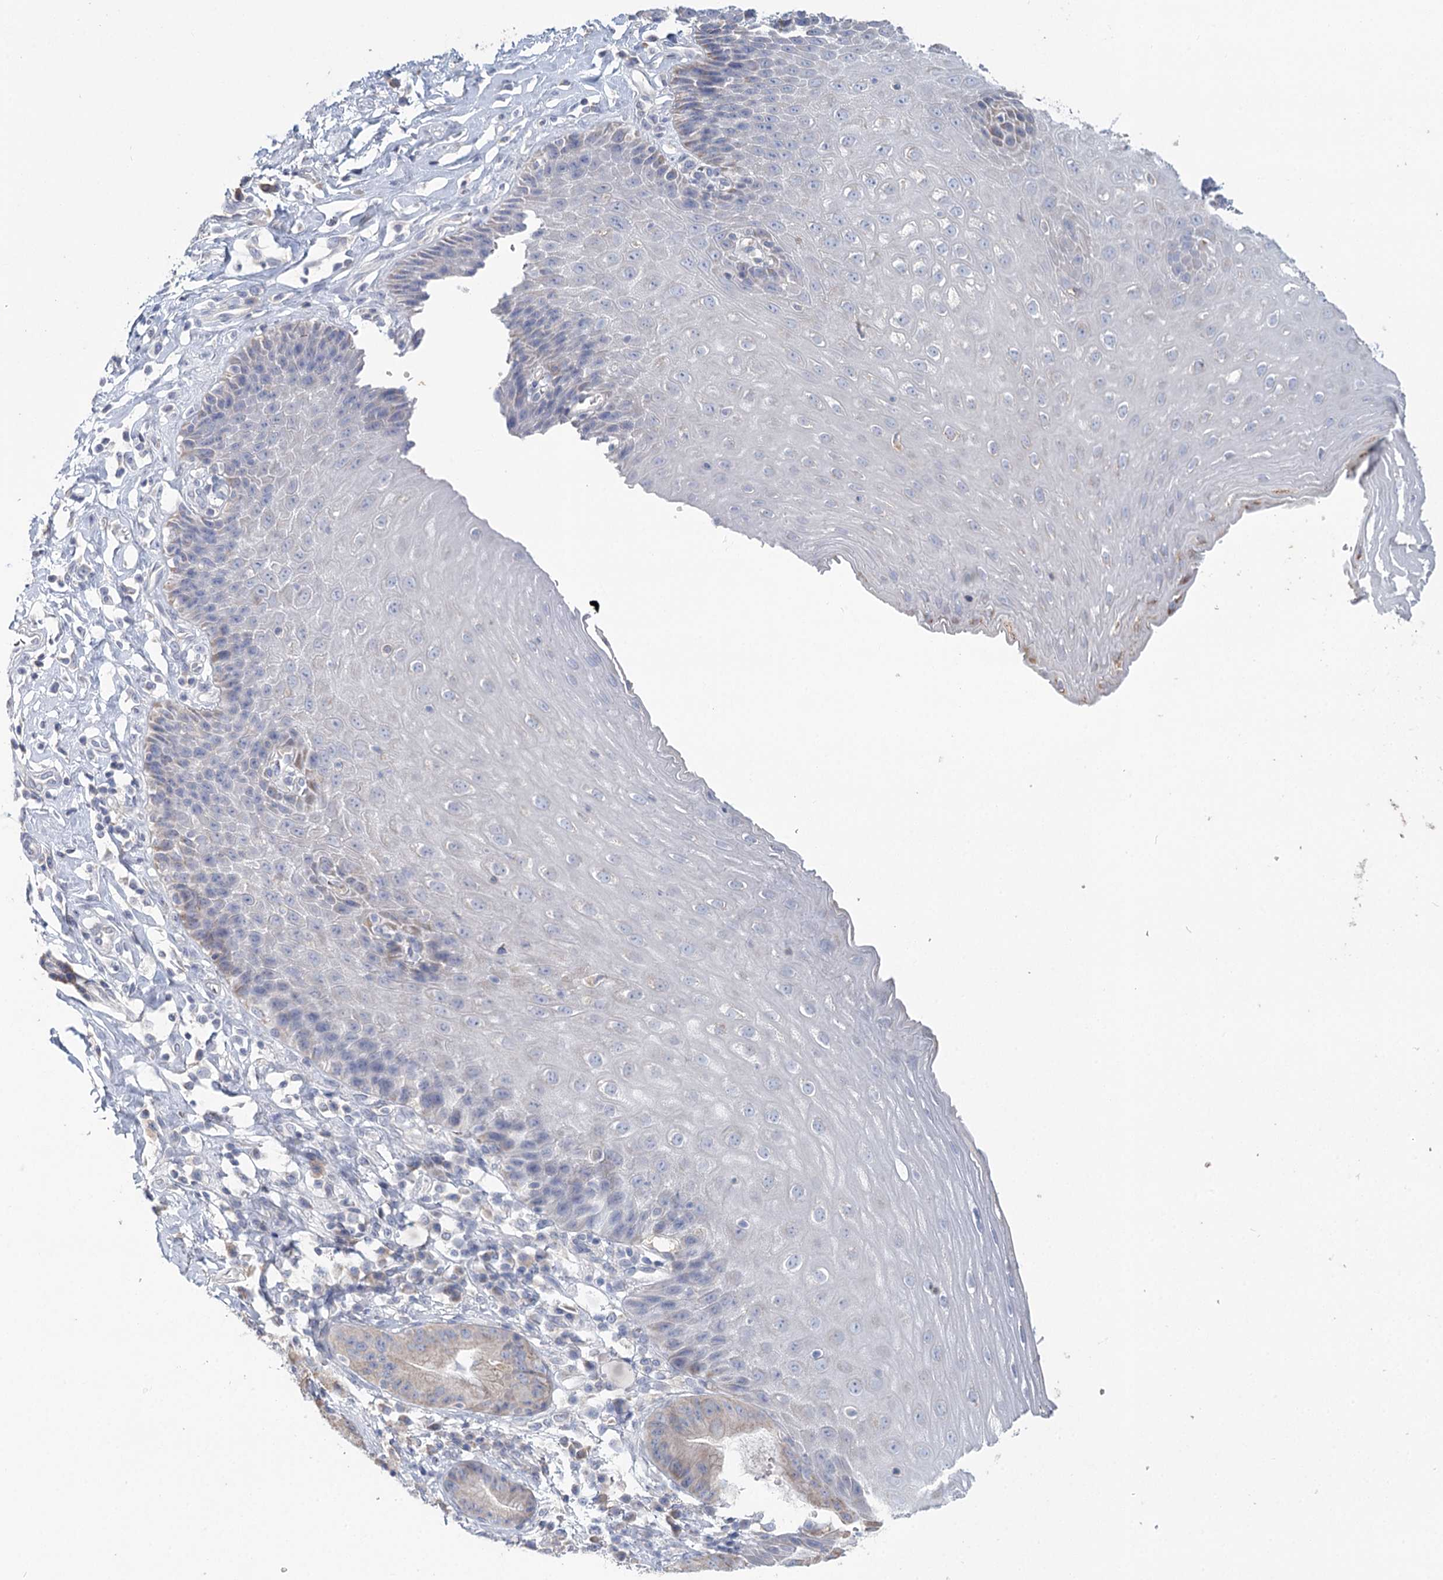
{"staining": {"intensity": "moderate", "quantity": "<25%", "location": "cytoplasmic/membranous"}, "tissue": "esophagus", "cell_type": "Squamous epithelial cells", "image_type": "normal", "snomed": [{"axis": "morphology", "description": "Normal tissue, NOS"}, {"axis": "topography", "description": "Esophagus"}], "caption": "This image displays IHC staining of benign esophagus, with low moderate cytoplasmic/membranous expression in about <25% of squamous epithelial cells.", "gene": "ARHGAP44", "patient": {"sex": "female", "age": 61}}